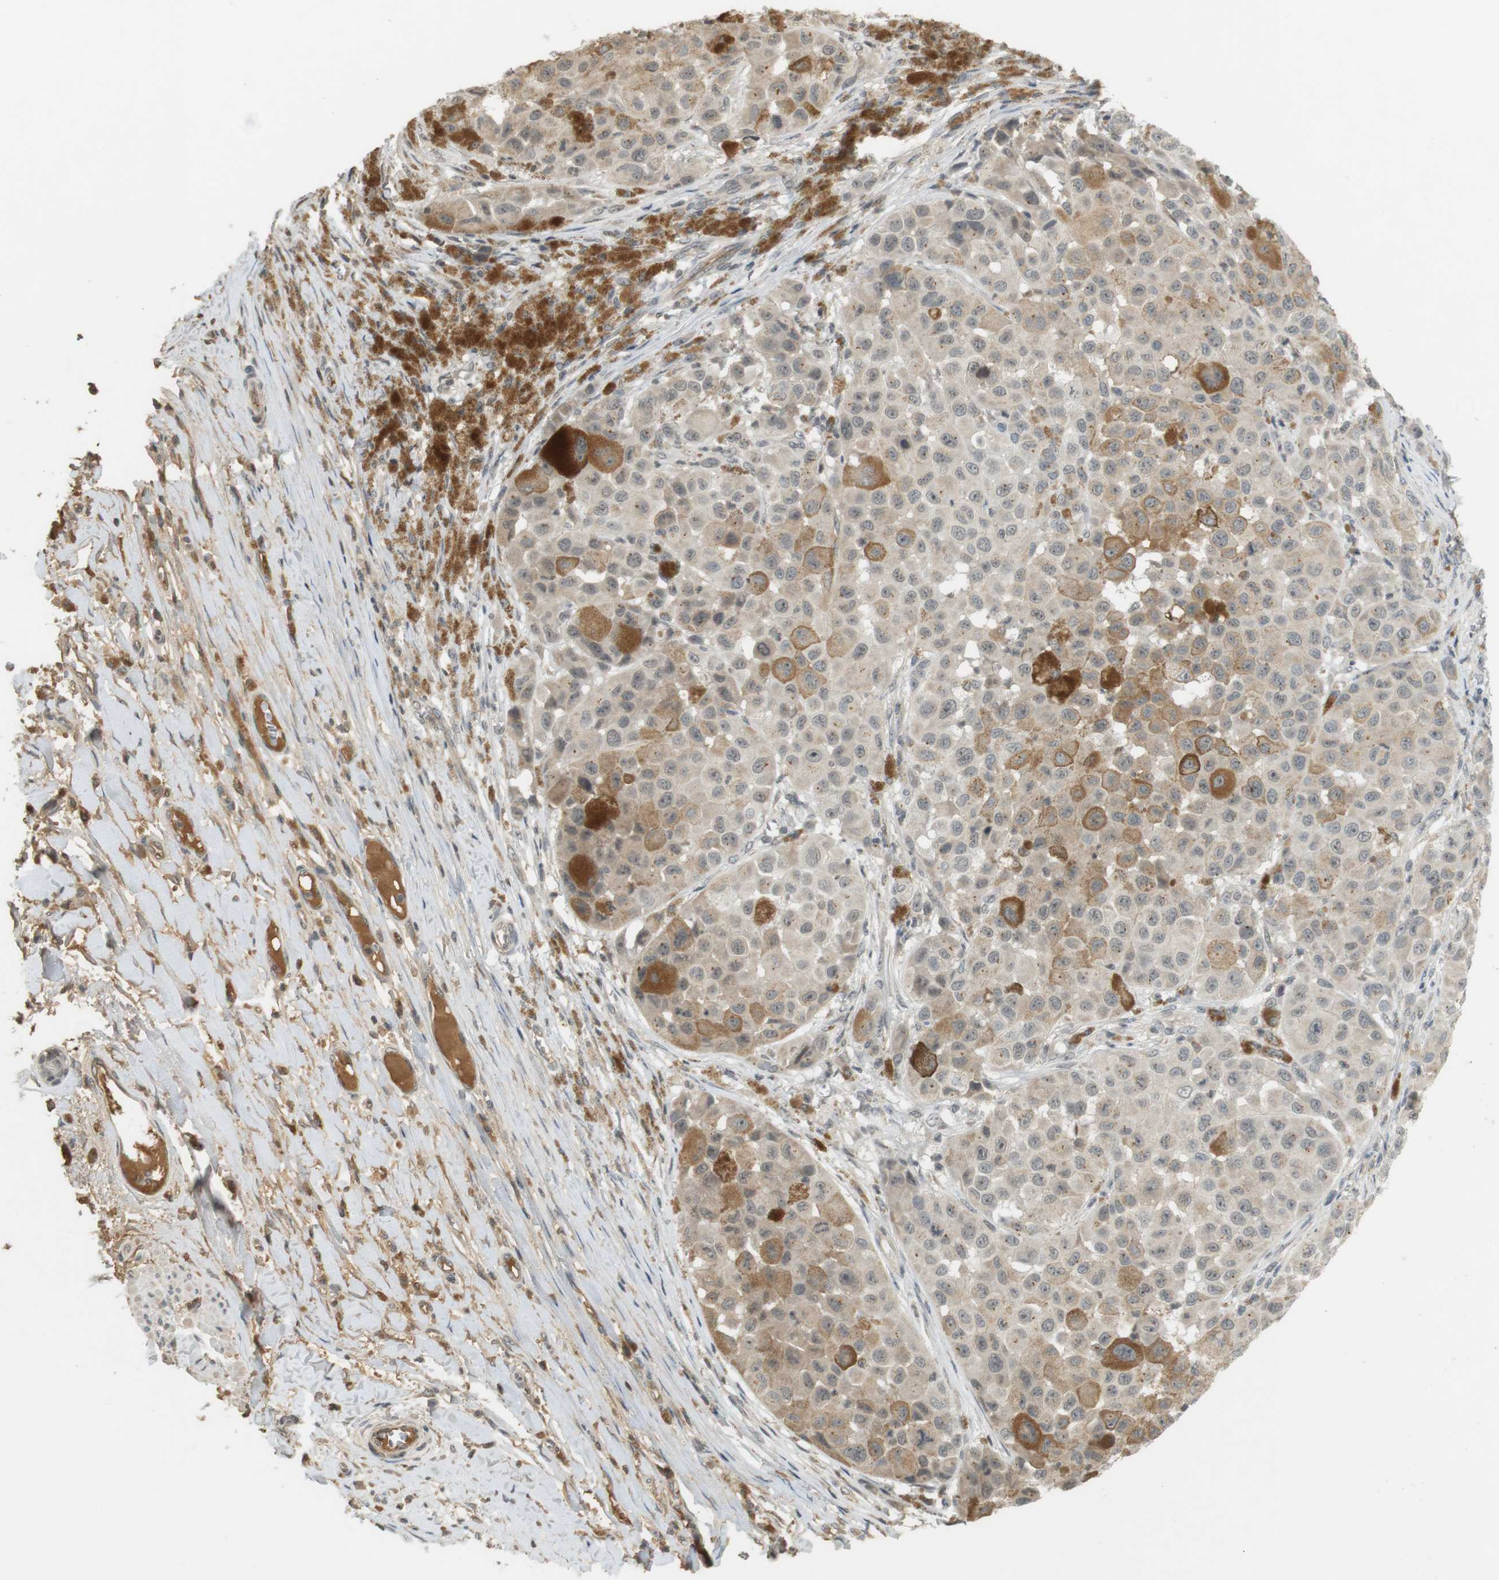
{"staining": {"intensity": "moderate", "quantity": "<25%", "location": "cytoplasmic/membranous"}, "tissue": "melanoma", "cell_type": "Tumor cells", "image_type": "cancer", "snomed": [{"axis": "morphology", "description": "Malignant melanoma, NOS"}, {"axis": "topography", "description": "Skin"}], "caption": "A brown stain highlights moderate cytoplasmic/membranous staining of a protein in malignant melanoma tumor cells.", "gene": "SRR", "patient": {"sex": "male", "age": 96}}